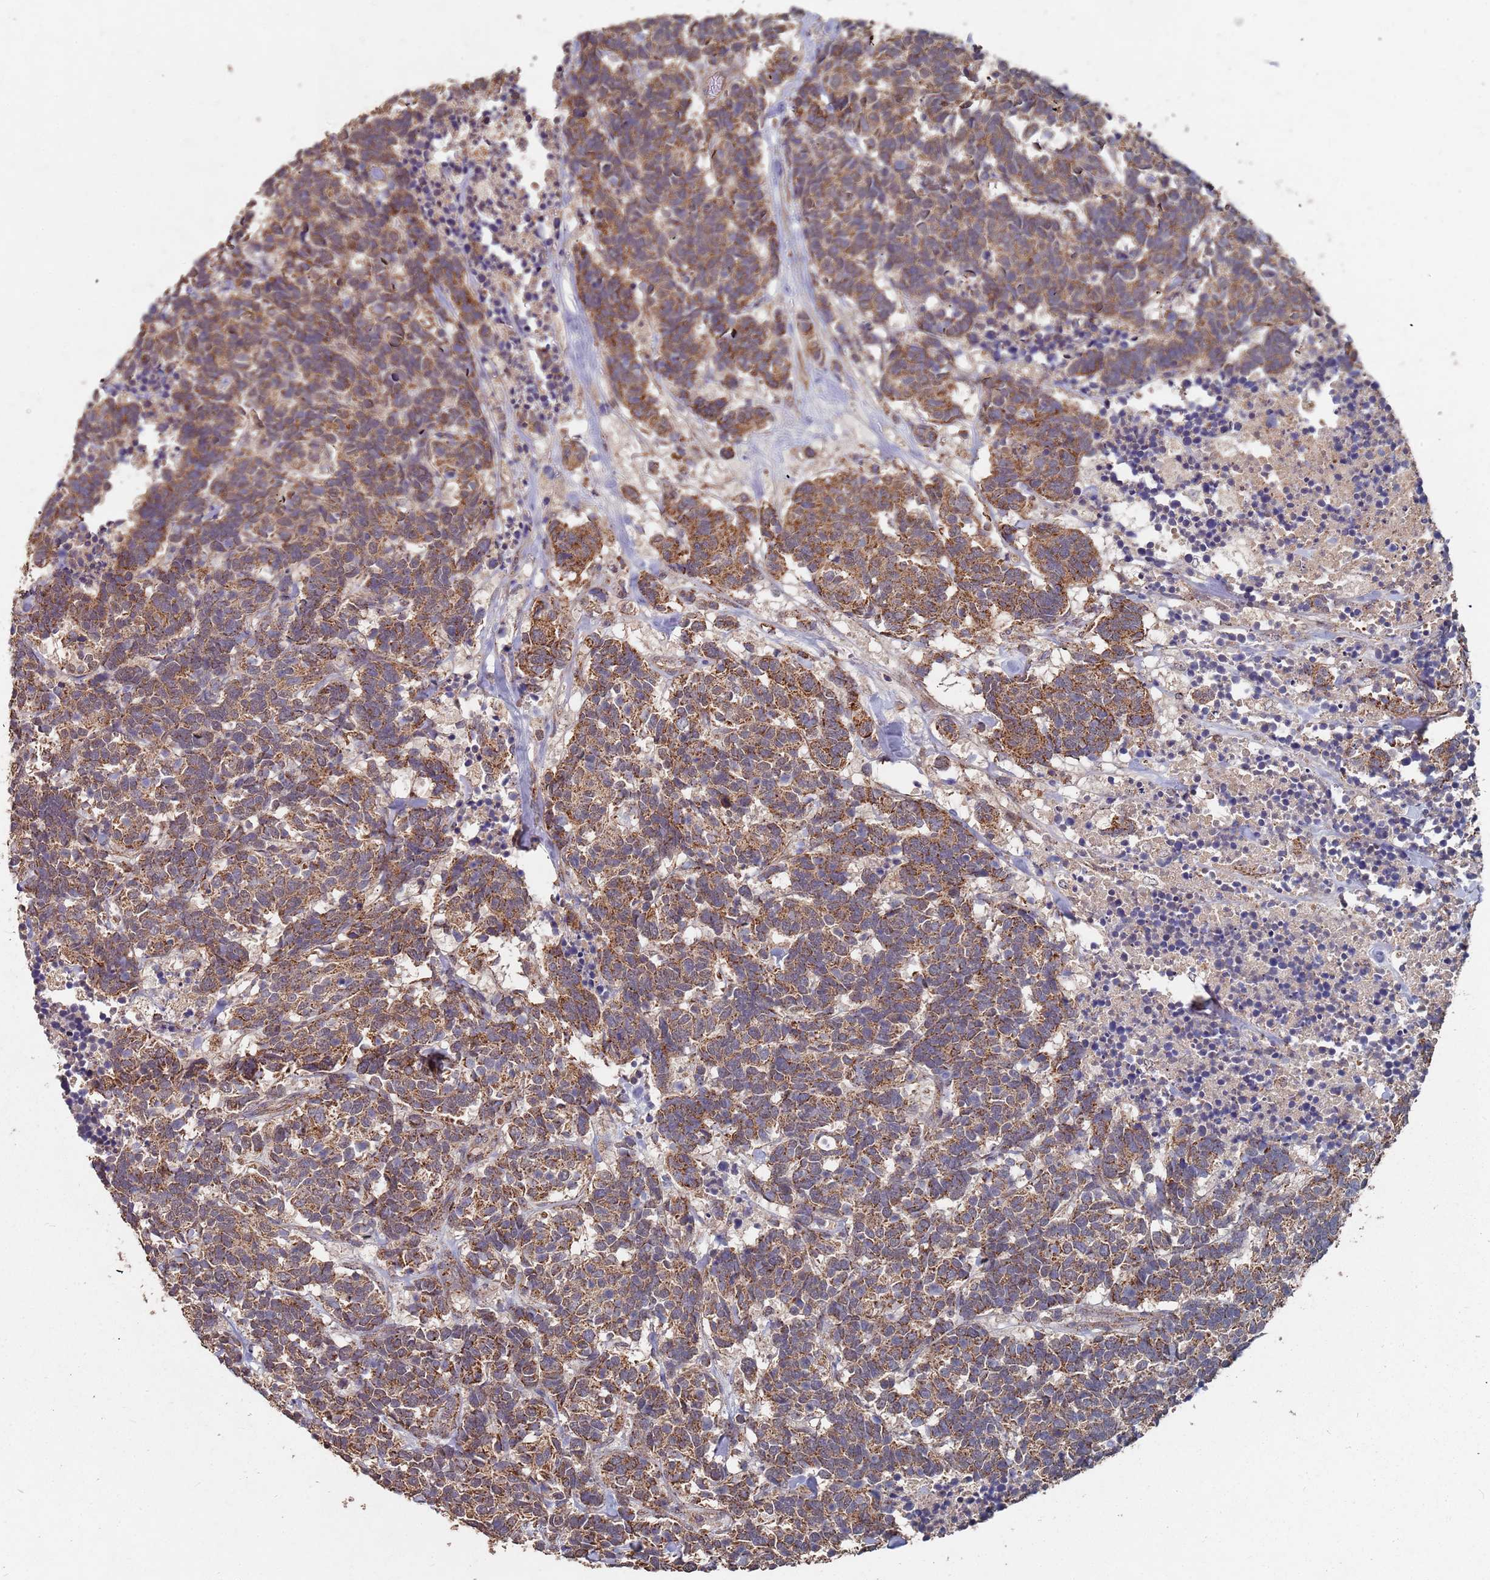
{"staining": {"intensity": "moderate", "quantity": ">75%", "location": "cytoplasmic/membranous"}, "tissue": "carcinoid", "cell_type": "Tumor cells", "image_type": "cancer", "snomed": [{"axis": "morphology", "description": "Carcinoma, NOS"}, {"axis": "morphology", "description": "Carcinoid, malignant, NOS"}, {"axis": "topography", "description": "Urinary bladder"}], "caption": "Malignant carcinoid stained for a protein (brown) demonstrates moderate cytoplasmic/membranous positive positivity in approximately >75% of tumor cells.", "gene": "PRORP", "patient": {"sex": "male", "age": 57}}